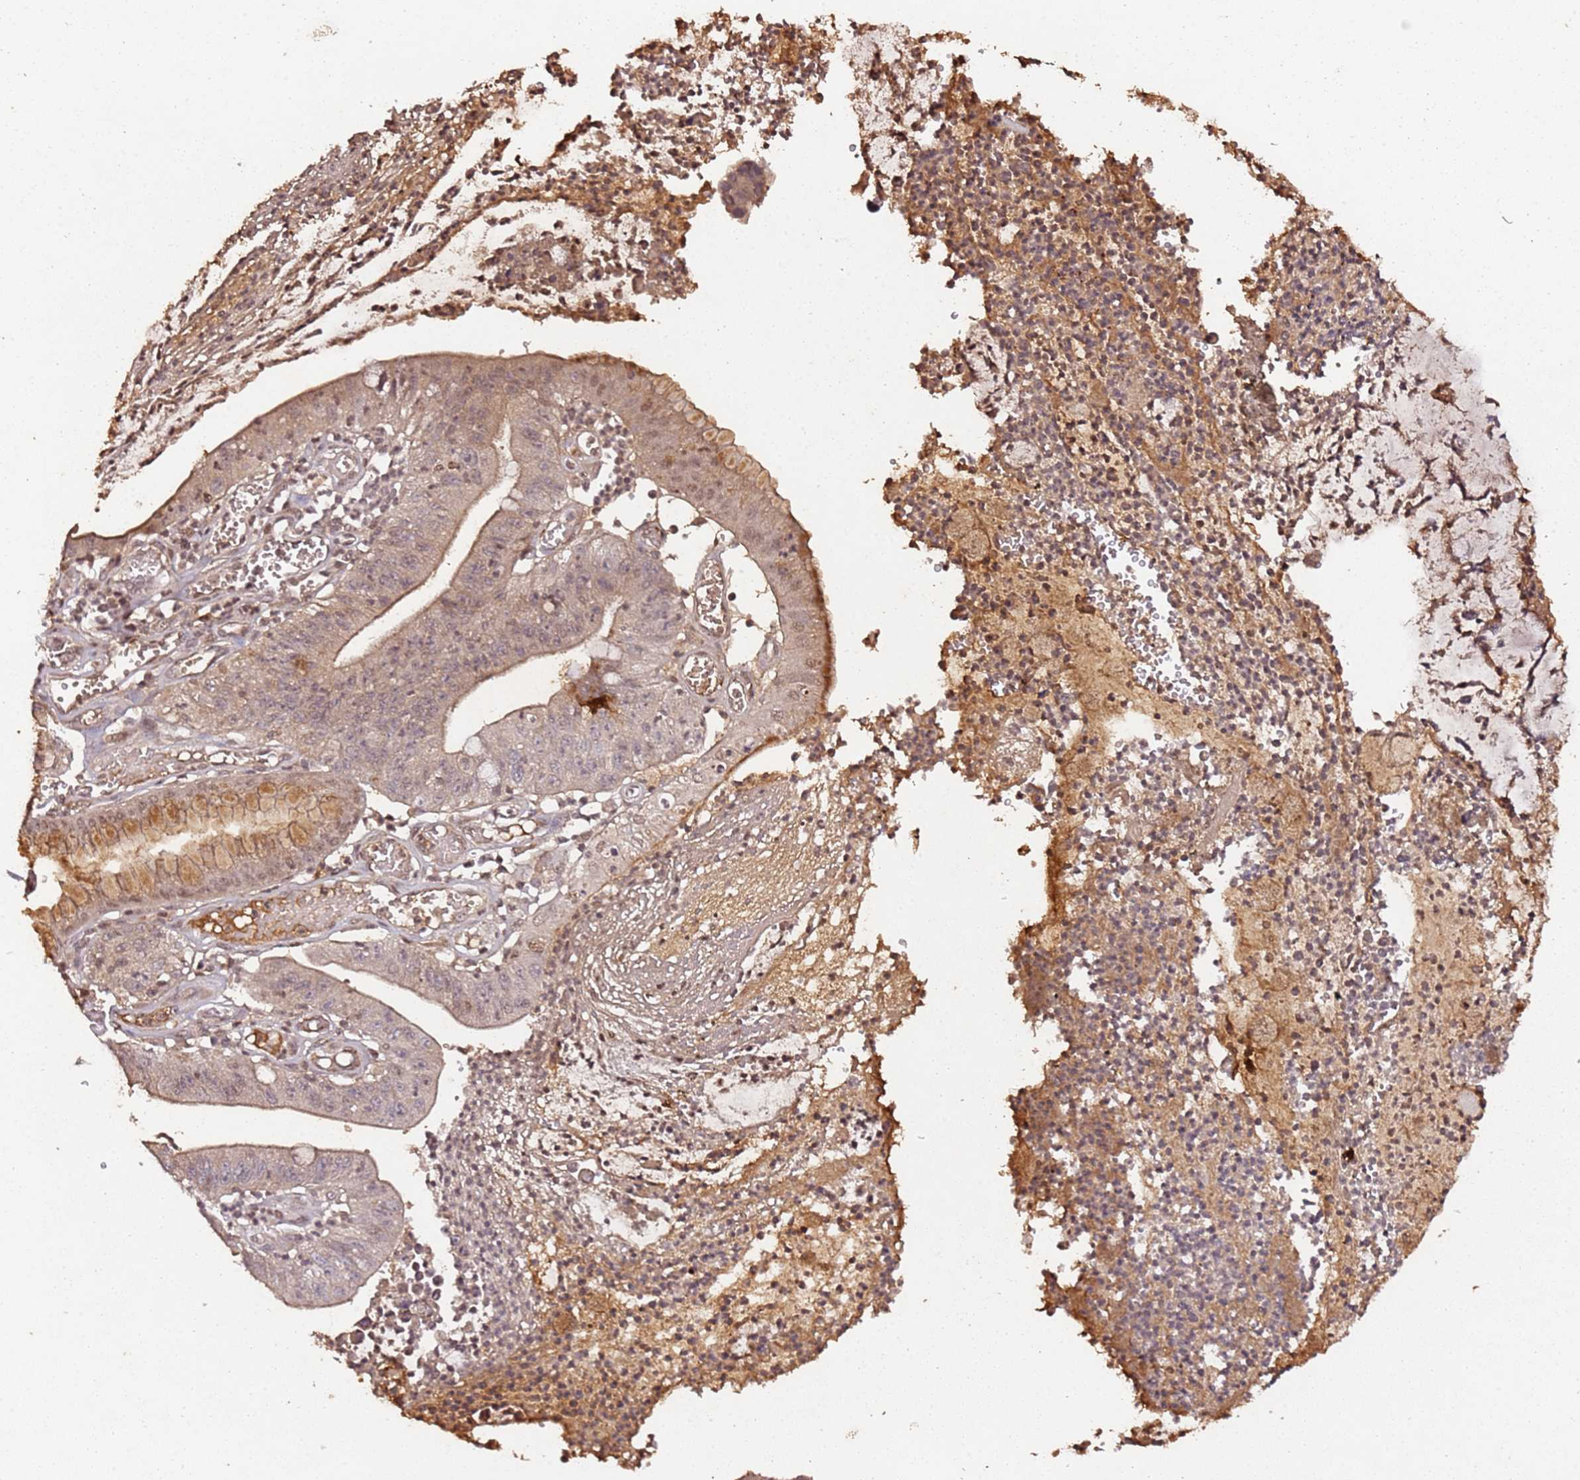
{"staining": {"intensity": "moderate", "quantity": "<25%", "location": "cytoplasmic/membranous"}, "tissue": "stomach cancer", "cell_type": "Tumor cells", "image_type": "cancer", "snomed": [{"axis": "morphology", "description": "Adenocarcinoma, NOS"}, {"axis": "topography", "description": "Stomach"}], "caption": "High-magnification brightfield microscopy of stomach cancer (adenocarcinoma) stained with DAB (3,3'-diaminobenzidine) (brown) and counterstained with hematoxylin (blue). tumor cells exhibit moderate cytoplasmic/membranous positivity is present in approximately<25% of cells.", "gene": "COL1A2", "patient": {"sex": "male", "age": 59}}